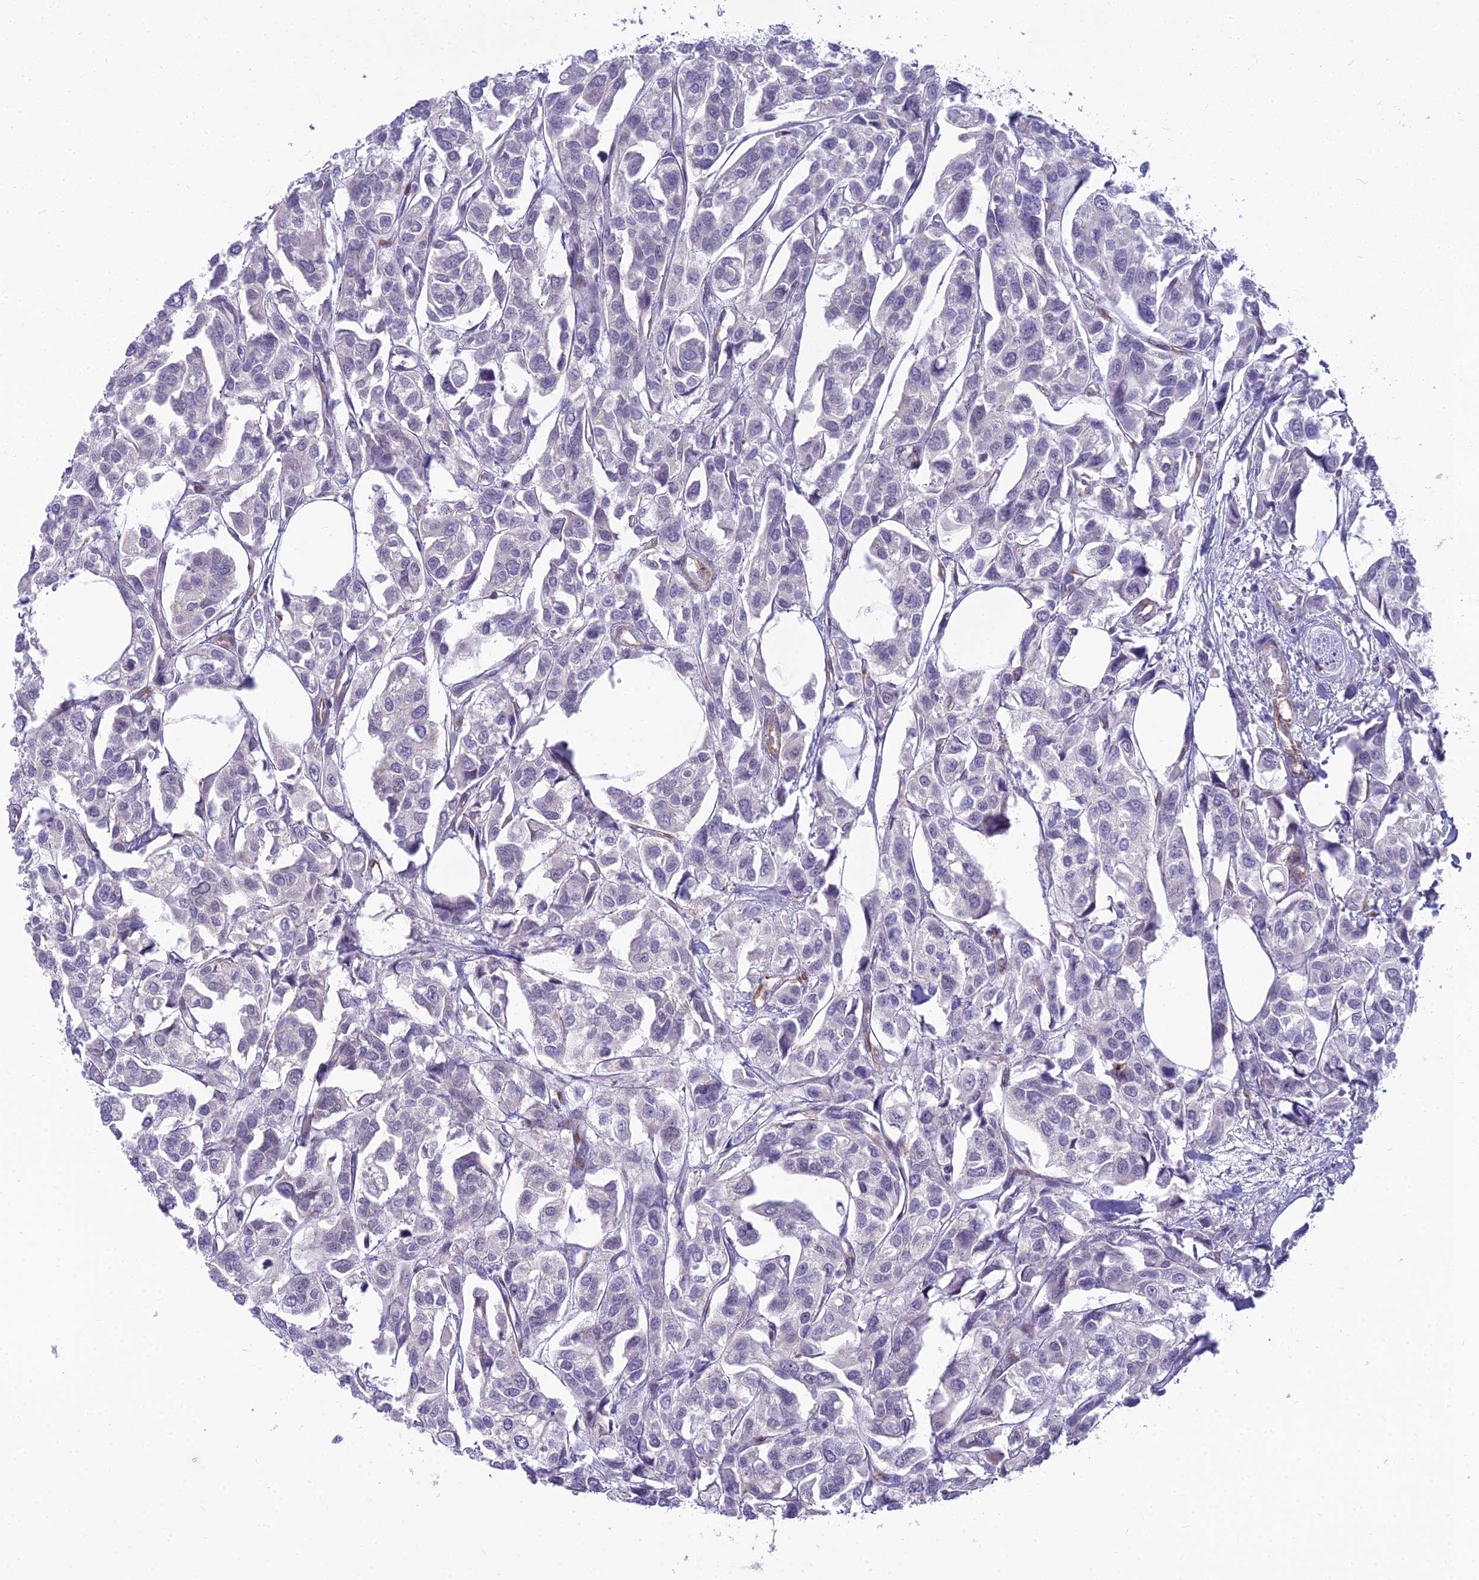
{"staining": {"intensity": "negative", "quantity": "none", "location": "none"}, "tissue": "urothelial cancer", "cell_type": "Tumor cells", "image_type": "cancer", "snomed": [{"axis": "morphology", "description": "Urothelial carcinoma, High grade"}, {"axis": "topography", "description": "Urinary bladder"}], "caption": "Protein analysis of high-grade urothelial carcinoma shows no significant staining in tumor cells. (Brightfield microscopy of DAB immunohistochemistry at high magnification).", "gene": "RGL3", "patient": {"sex": "male", "age": 67}}